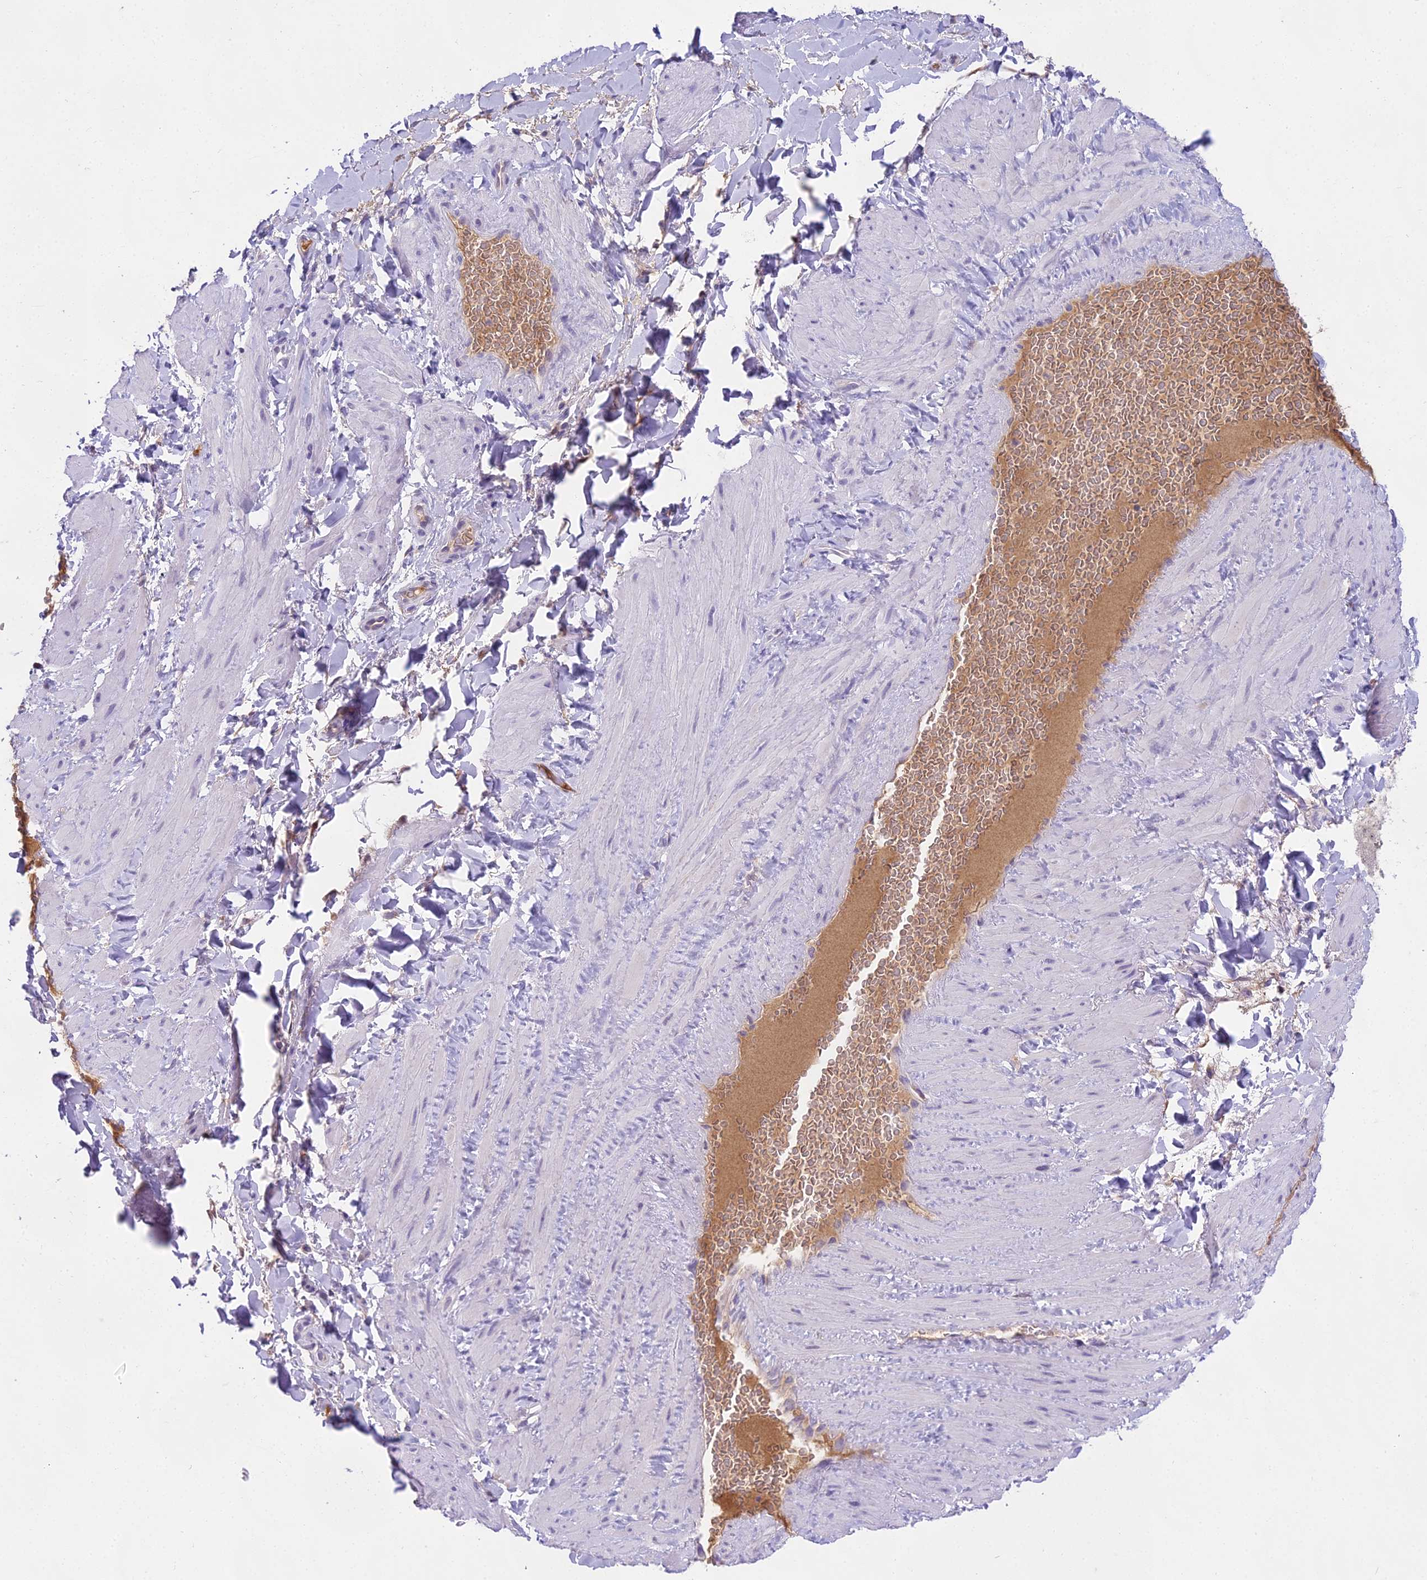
{"staining": {"intensity": "negative", "quantity": "none", "location": "none"}, "tissue": "adipose tissue", "cell_type": "Adipocytes", "image_type": "normal", "snomed": [{"axis": "morphology", "description": "Normal tissue, NOS"}, {"axis": "topography", "description": "Soft tissue"}, {"axis": "topography", "description": "Vascular tissue"}], "caption": "Adipocytes show no significant protein staining in benign adipose tissue. Nuclei are stained in blue.", "gene": "MAT2A", "patient": {"sex": "male", "age": 54}}